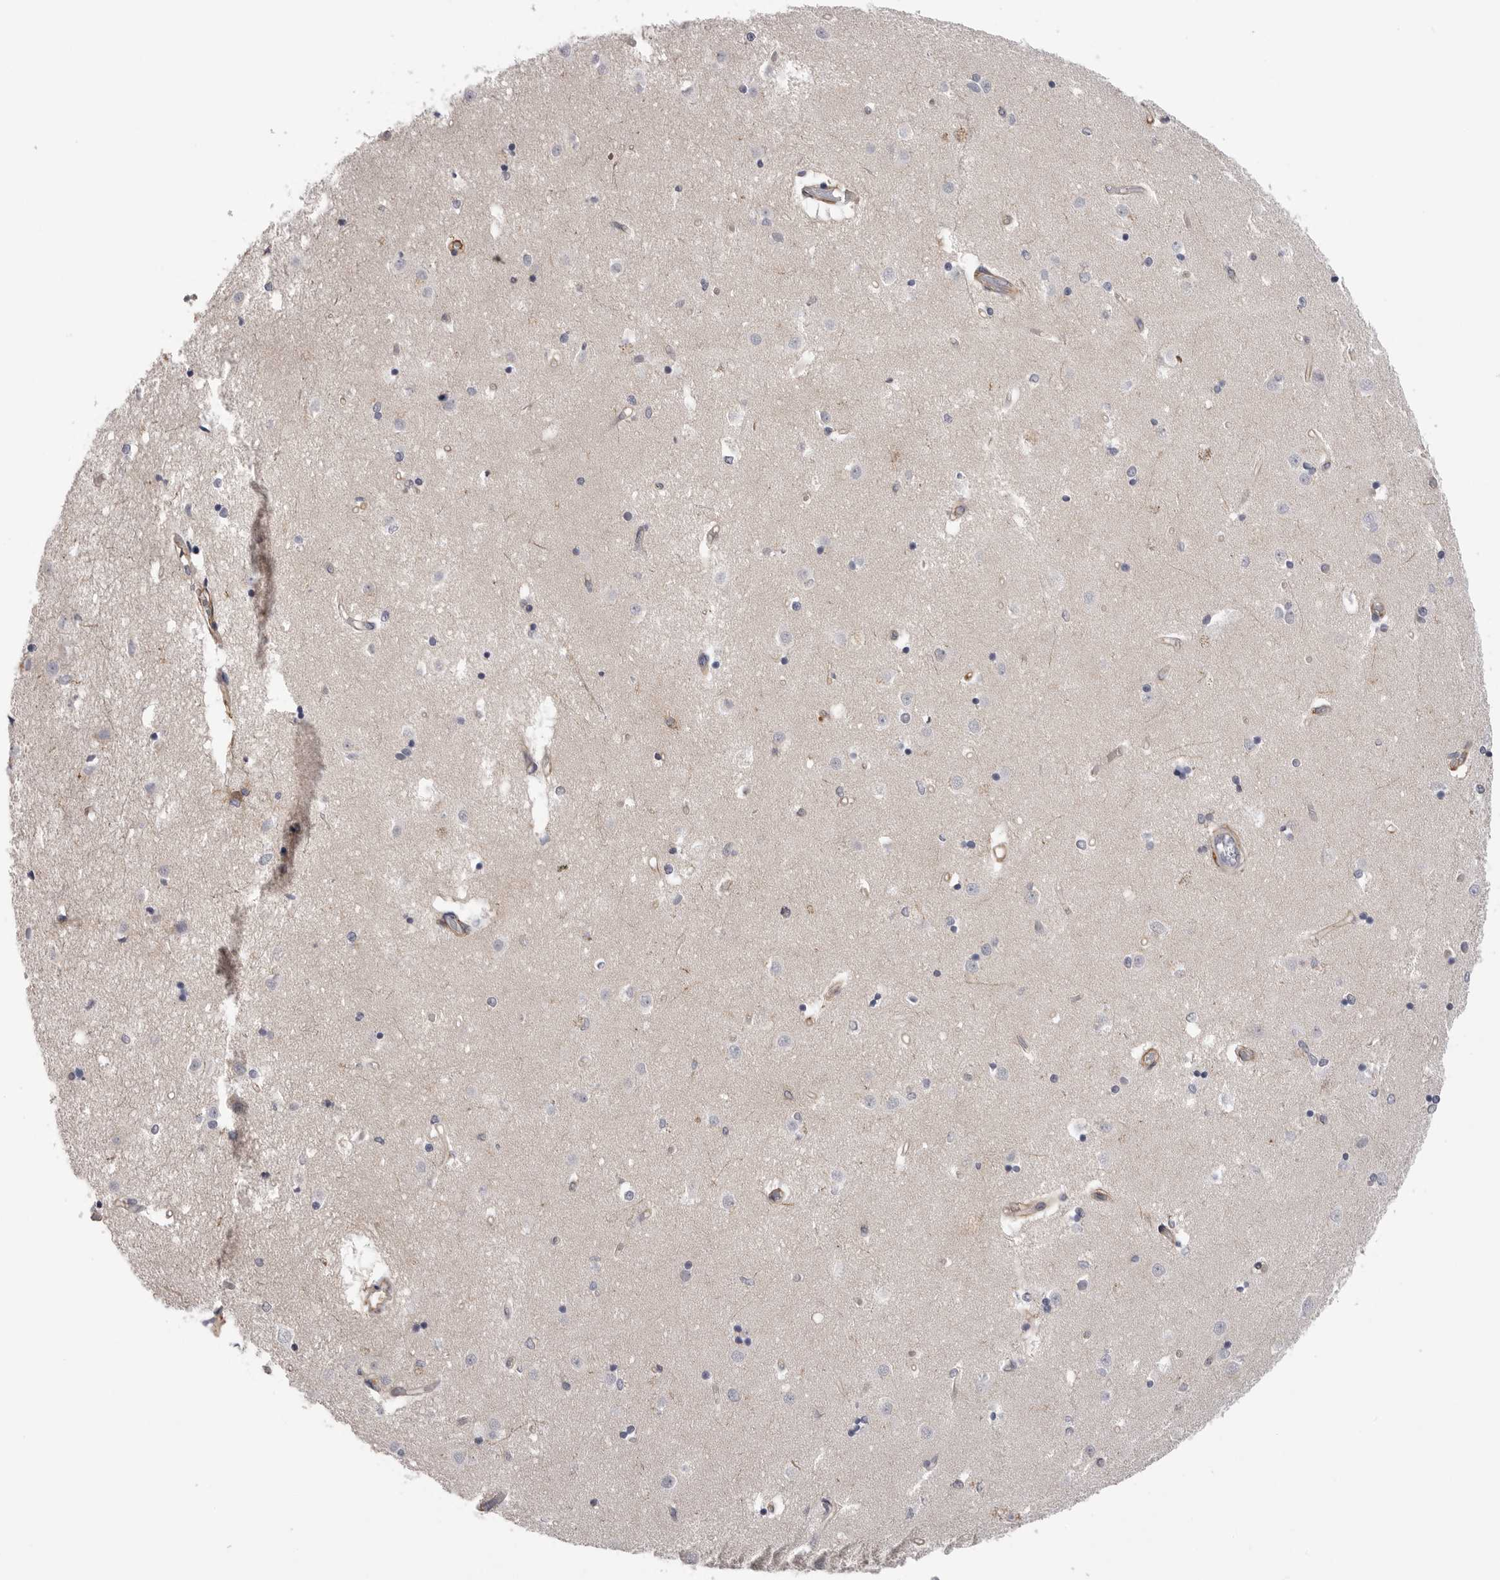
{"staining": {"intensity": "negative", "quantity": "none", "location": "none"}, "tissue": "caudate", "cell_type": "Glial cells", "image_type": "normal", "snomed": [{"axis": "morphology", "description": "Normal tissue, NOS"}, {"axis": "topography", "description": "Lateral ventricle wall"}], "caption": "The image exhibits no staining of glial cells in unremarkable caudate. Nuclei are stained in blue.", "gene": "AKAP12", "patient": {"sex": "male", "age": 45}}